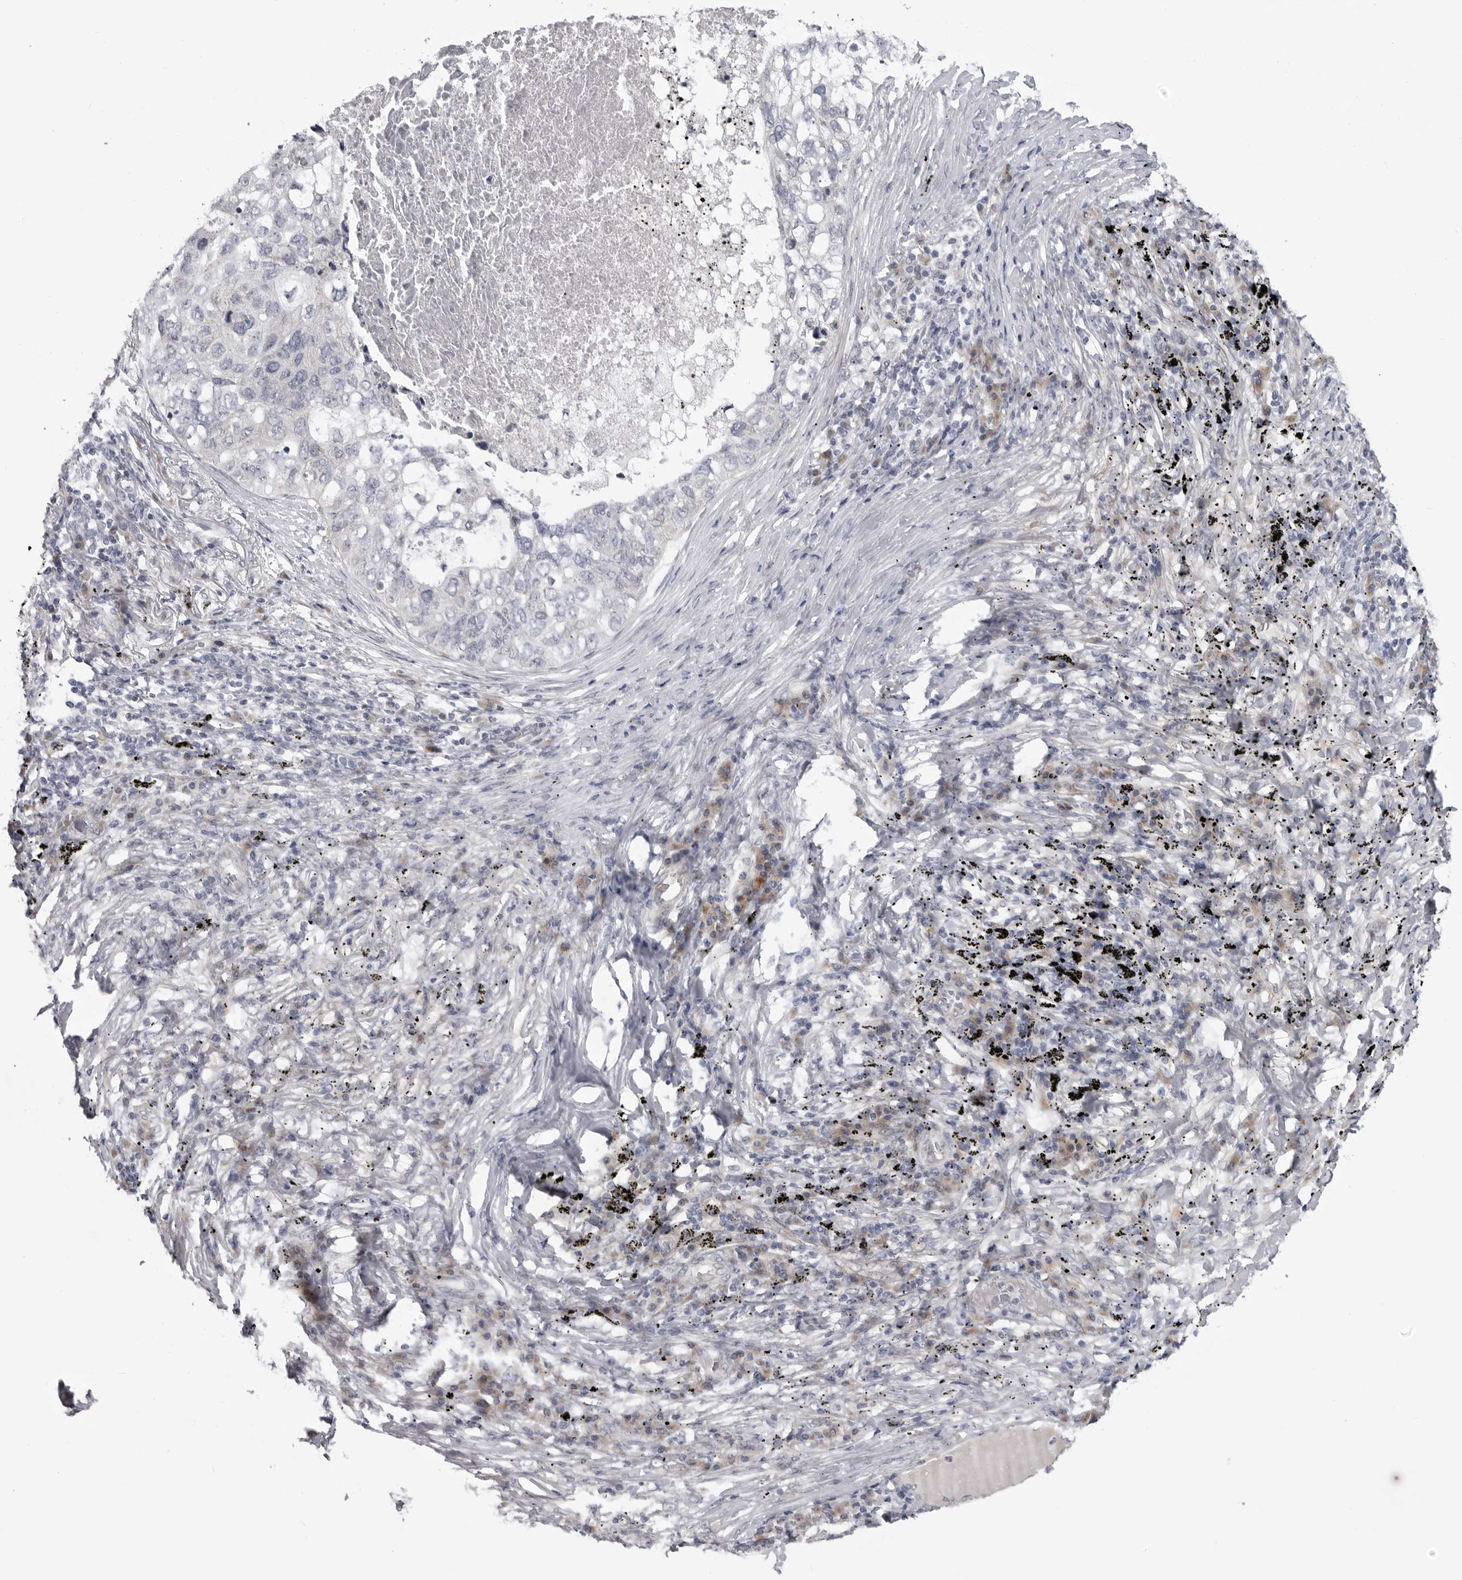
{"staining": {"intensity": "negative", "quantity": "none", "location": "none"}, "tissue": "lung cancer", "cell_type": "Tumor cells", "image_type": "cancer", "snomed": [{"axis": "morphology", "description": "Squamous cell carcinoma, NOS"}, {"axis": "topography", "description": "Lung"}], "caption": "High magnification brightfield microscopy of lung cancer stained with DAB (brown) and counterstained with hematoxylin (blue): tumor cells show no significant positivity.", "gene": "LRRC45", "patient": {"sex": "female", "age": 63}}